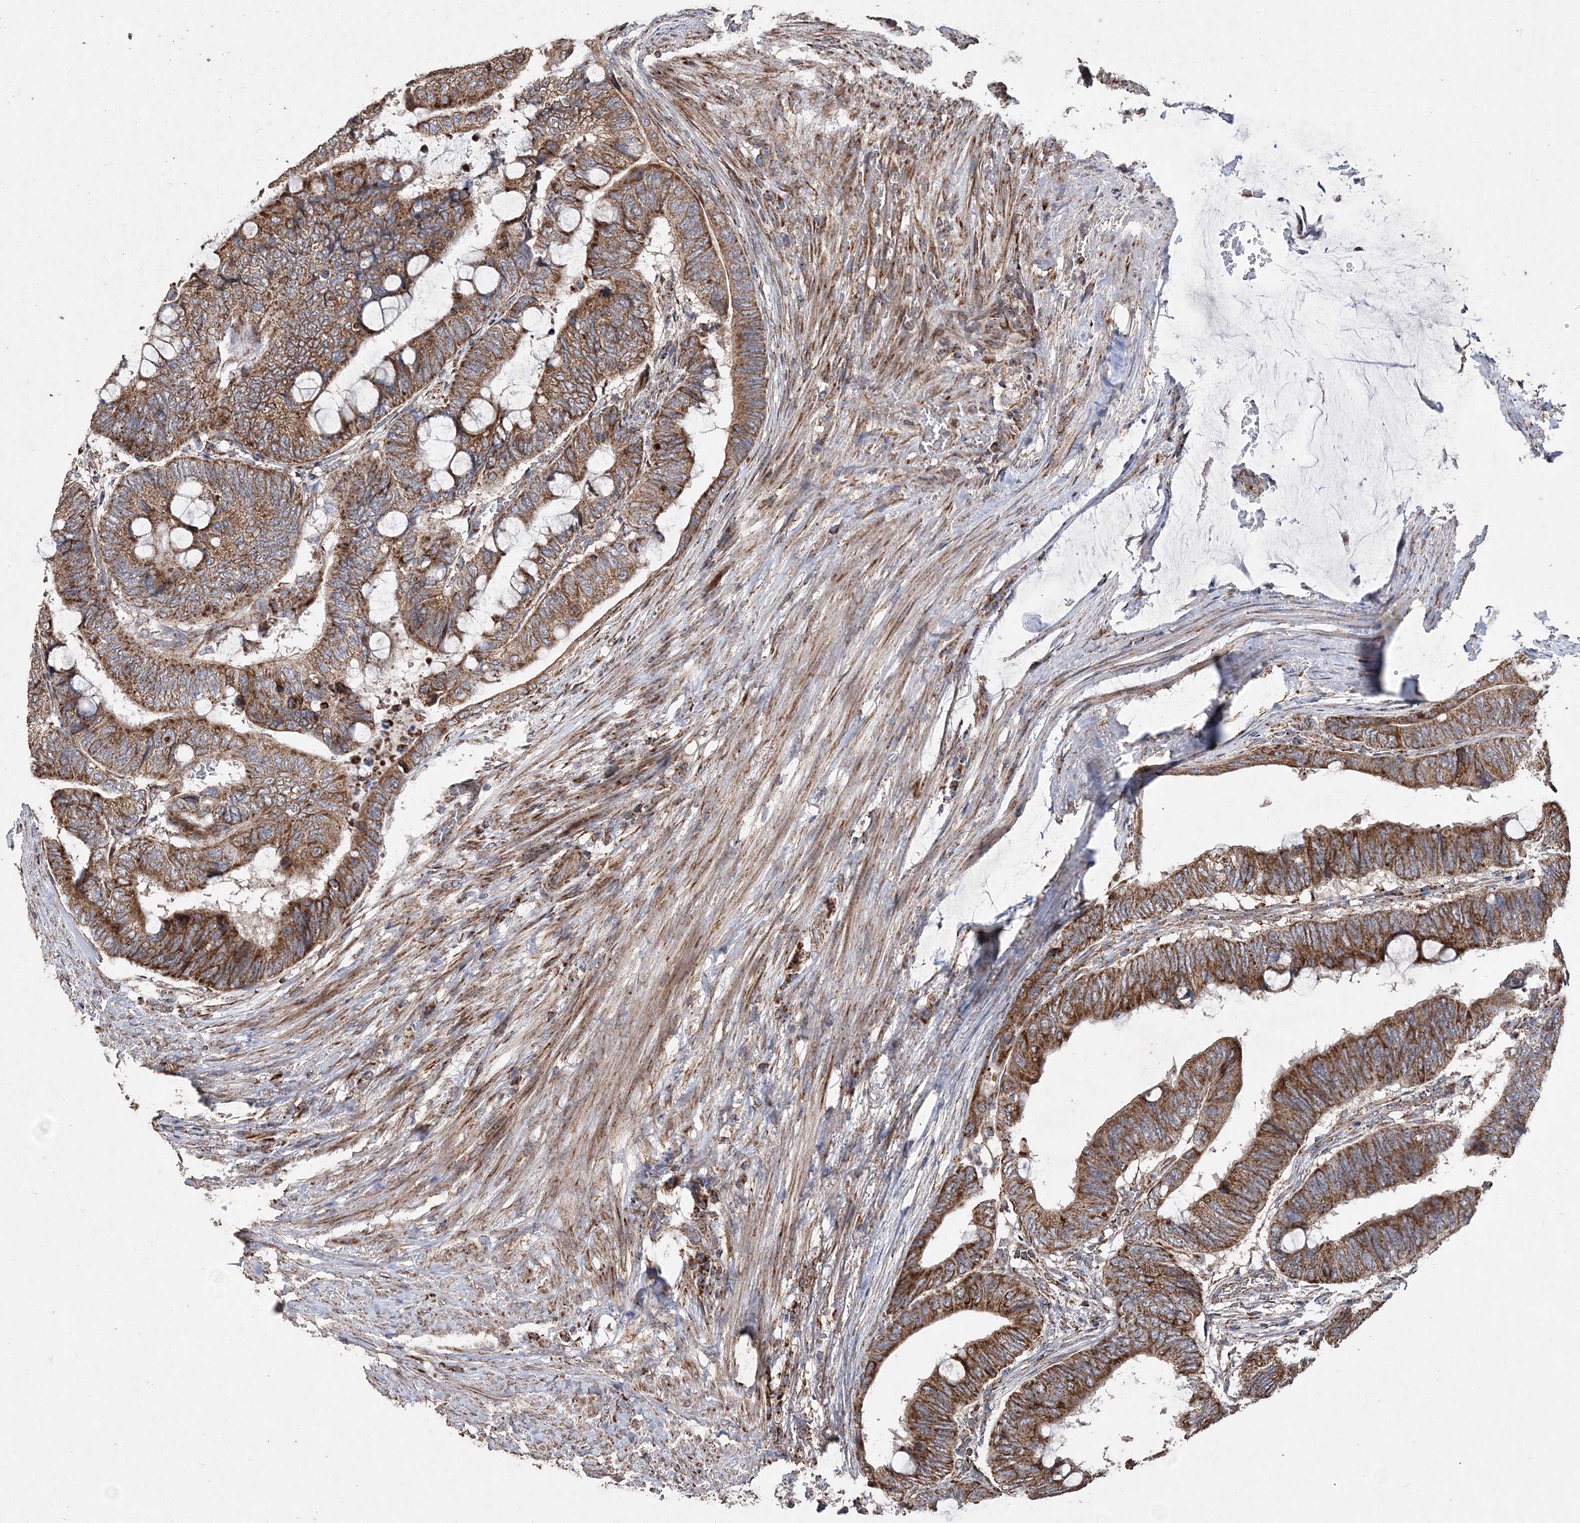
{"staining": {"intensity": "moderate", "quantity": ">75%", "location": "cytoplasmic/membranous"}, "tissue": "colorectal cancer", "cell_type": "Tumor cells", "image_type": "cancer", "snomed": [{"axis": "morphology", "description": "Normal tissue, NOS"}, {"axis": "morphology", "description": "Adenocarcinoma, NOS"}, {"axis": "topography", "description": "Rectum"}, {"axis": "topography", "description": "Peripheral nerve tissue"}], "caption": "Colorectal cancer stained for a protein (brown) displays moderate cytoplasmic/membranous positive staining in approximately >75% of tumor cells.", "gene": "POC5", "patient": {"sex": "male", "age": 92}}